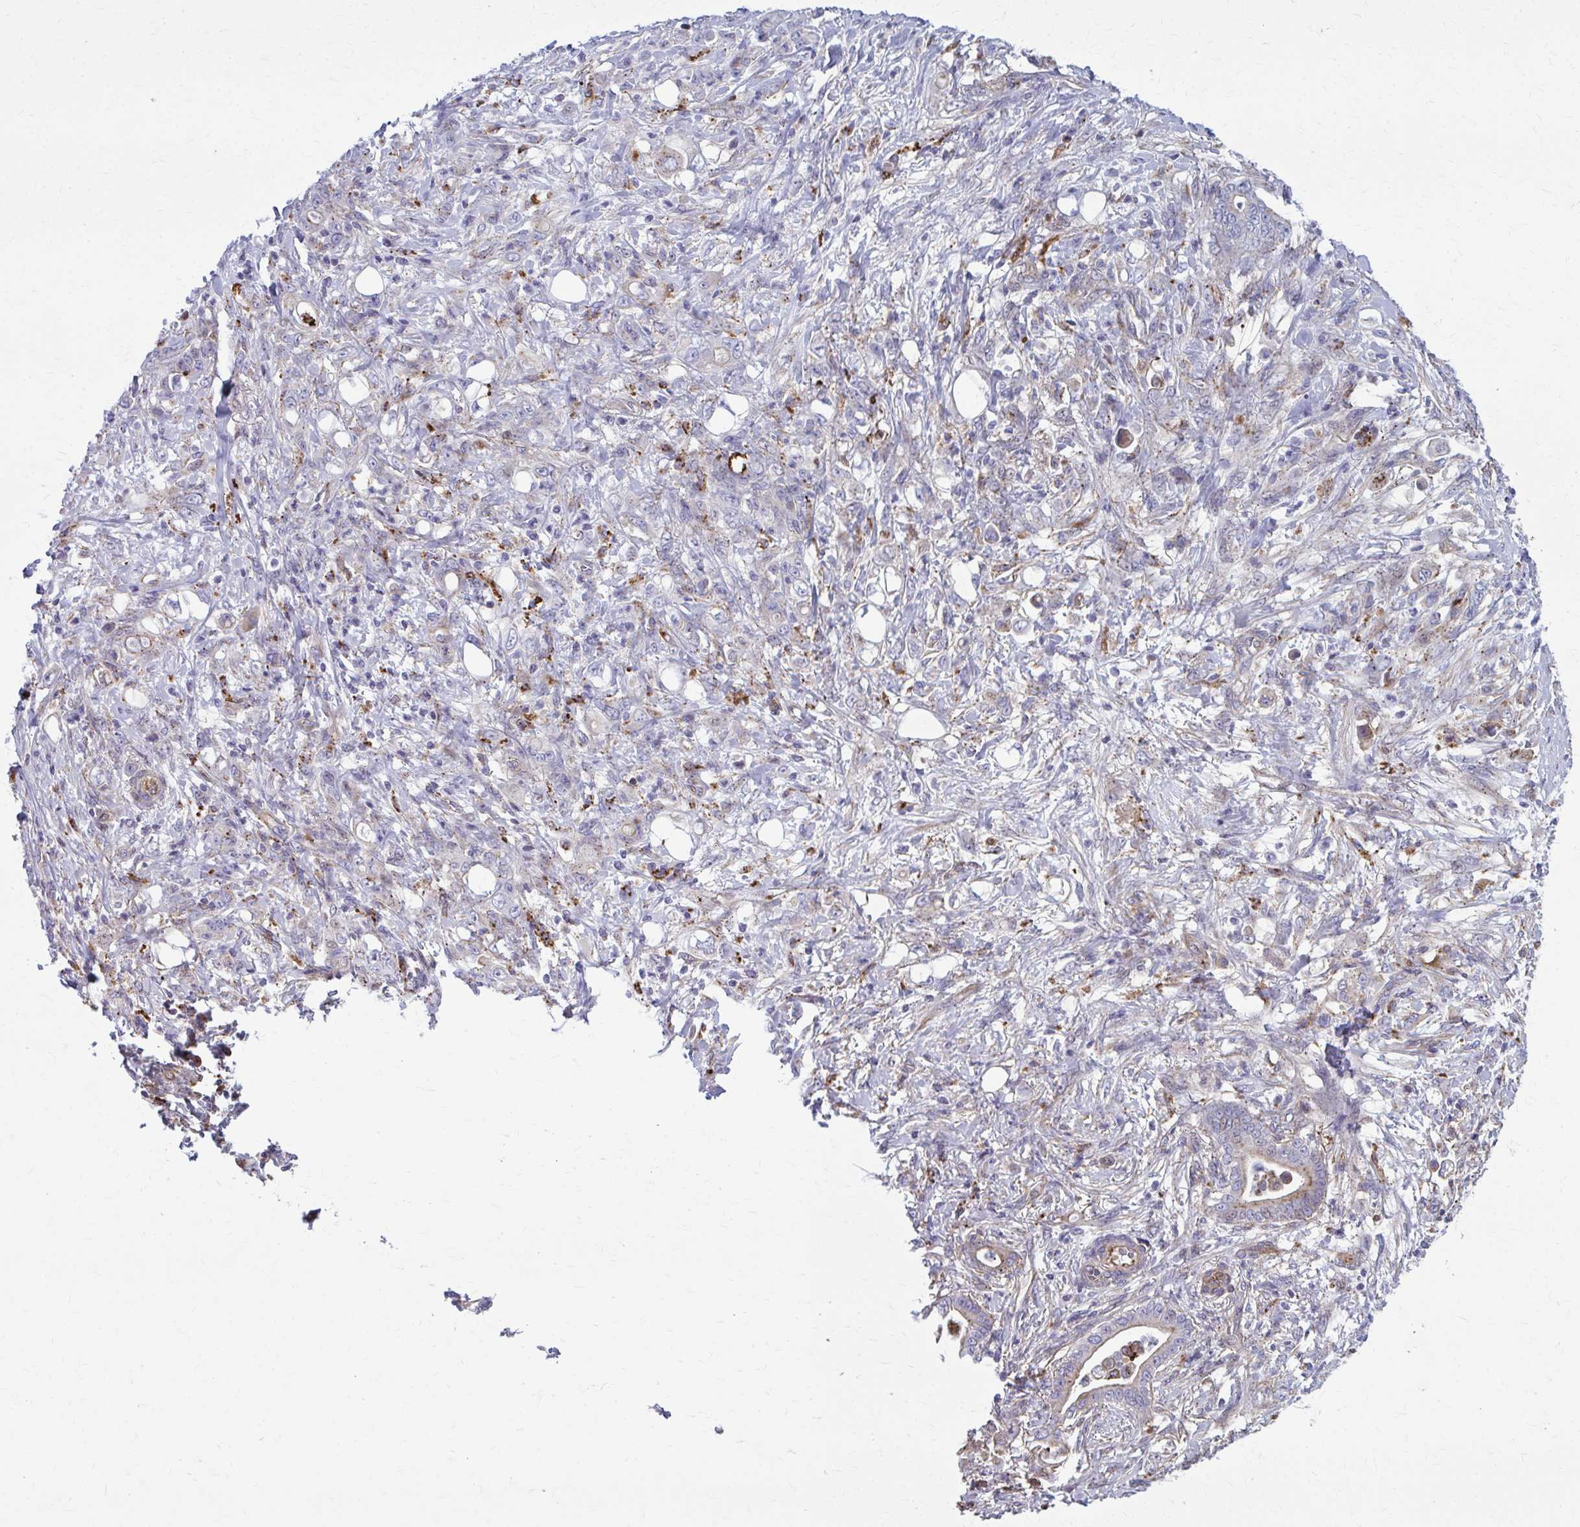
{"staining": {"intensity": "weak", "quantity": "<25%", "location": "cytoplasmic/membranous"}, "tissue": "stomach cancer", "cell_type": "Tumor cells", "image_type": "cancer", "snomed": [{"axis": "morphology", "description": "Adenocarcinoma, NOS"}, {"axis": "topography", "description": "Stomach"}], "caption": "The photomicrograph exhibits no staining of tumor cells in stomach cancer (adenocarcinoma). (DAB immunohistochemistry (IHC) visualized using brightfield microscopy, high magnification).", "gene": "LRRC4B", "patient": {"sex": "female", "age": 79}}